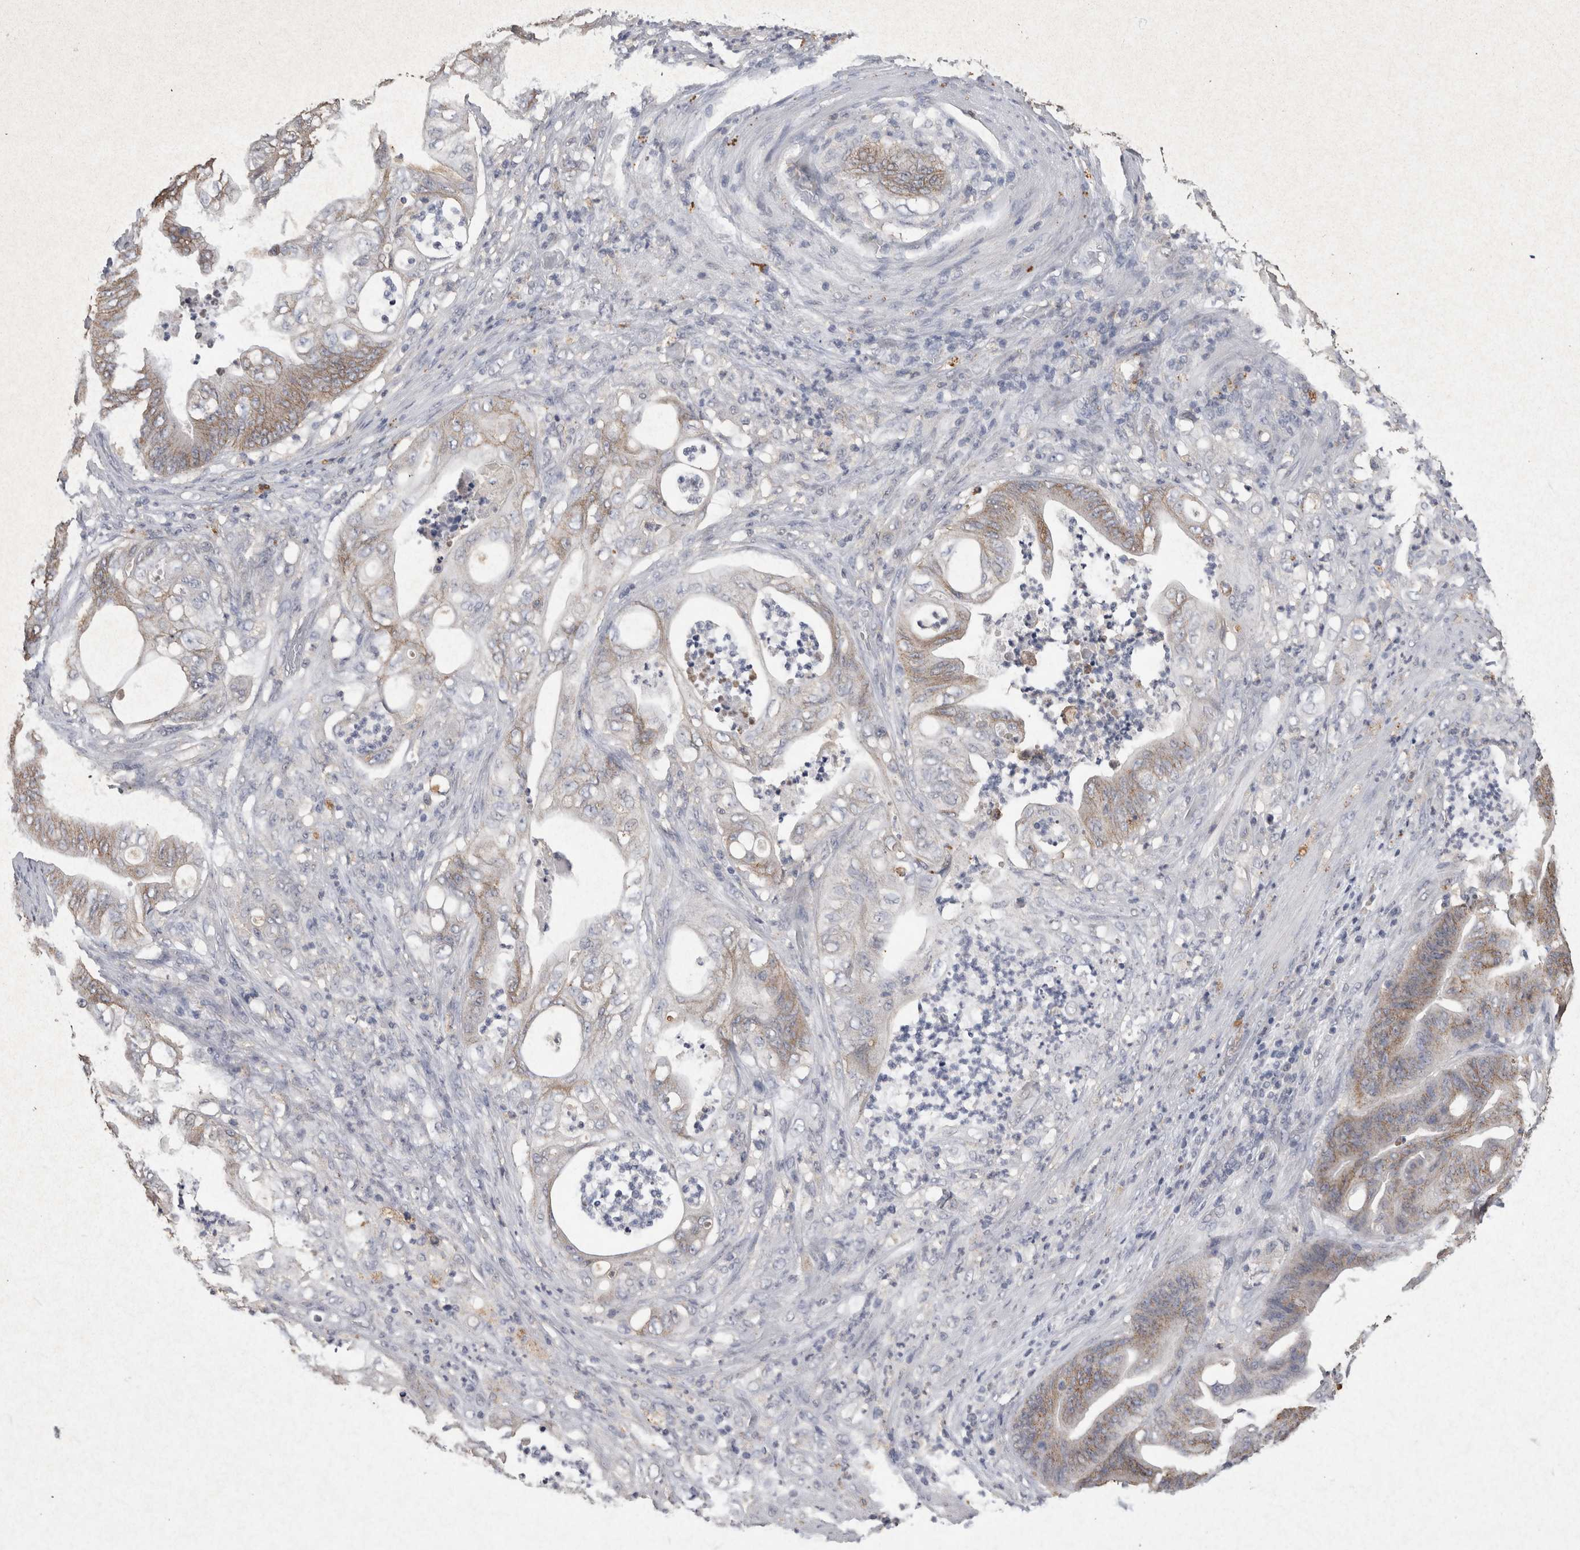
{"staining": {"intensity": "weak", "quantity": ">75%", "location": "cytoplasmic/membranous"}, "tissue": "stomach cancer", "cell_type": "Tumor cells", "image_type": "cancer", "snomed": [{"axis": "morphology", "description": "Adenocarcinoma, NOS"}, {"axis": "topography", "description": "Stomach"}], "caption": "Protein expression by IHC reveals weak cytoplasmic/membranous expression in about >75% of tumor cells in stomach adenocarcinoma.", "gene": "CNTFR", "patient": {"sex": "female", "age": 73}}